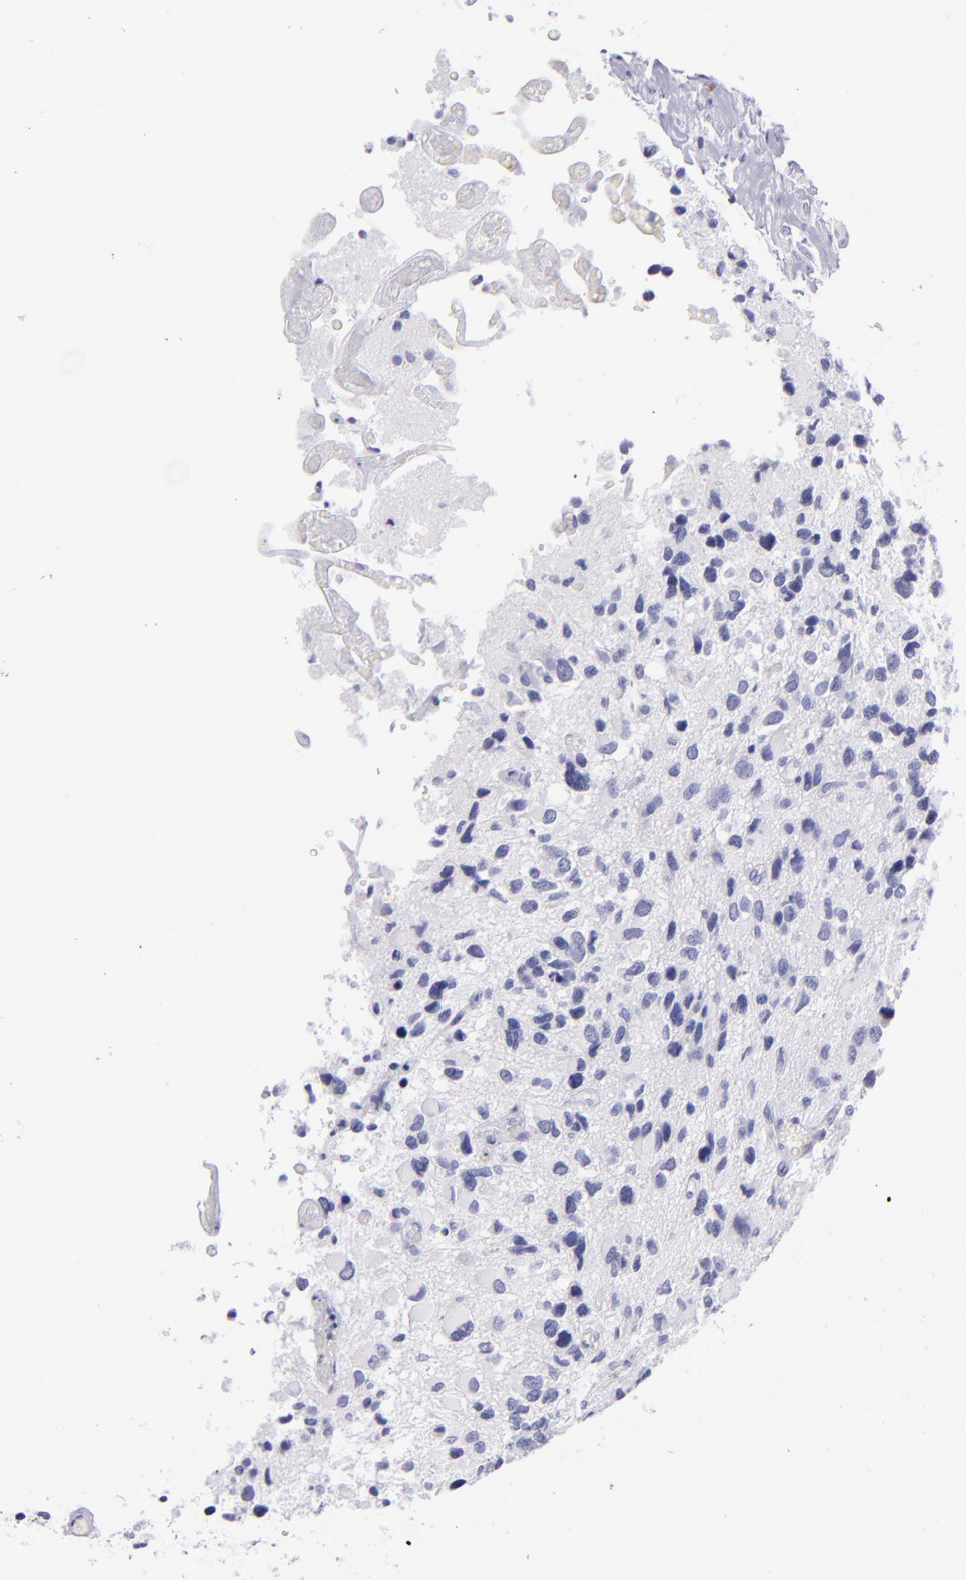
{"staining": {"intensity": "negative", "quantity": "none", "location": "none"}, "tissue": "glioma", "cell_type": "Tumor cells", "image_type": "cancer", "snomed": [{"axis": "morphology", "description": "Glioma, malignant, High grade"}, {"axis": "topography", "description": "Brain"}], "caption": "DAB immunohistochemical staining of glioma demonstrates no significant positivity in tumor cells. (DAB immunohistochemistry (IHC) with hematoxylin counter stain).", "gene": "PRF1", "patient": {"sex": "male", "age": 69}}